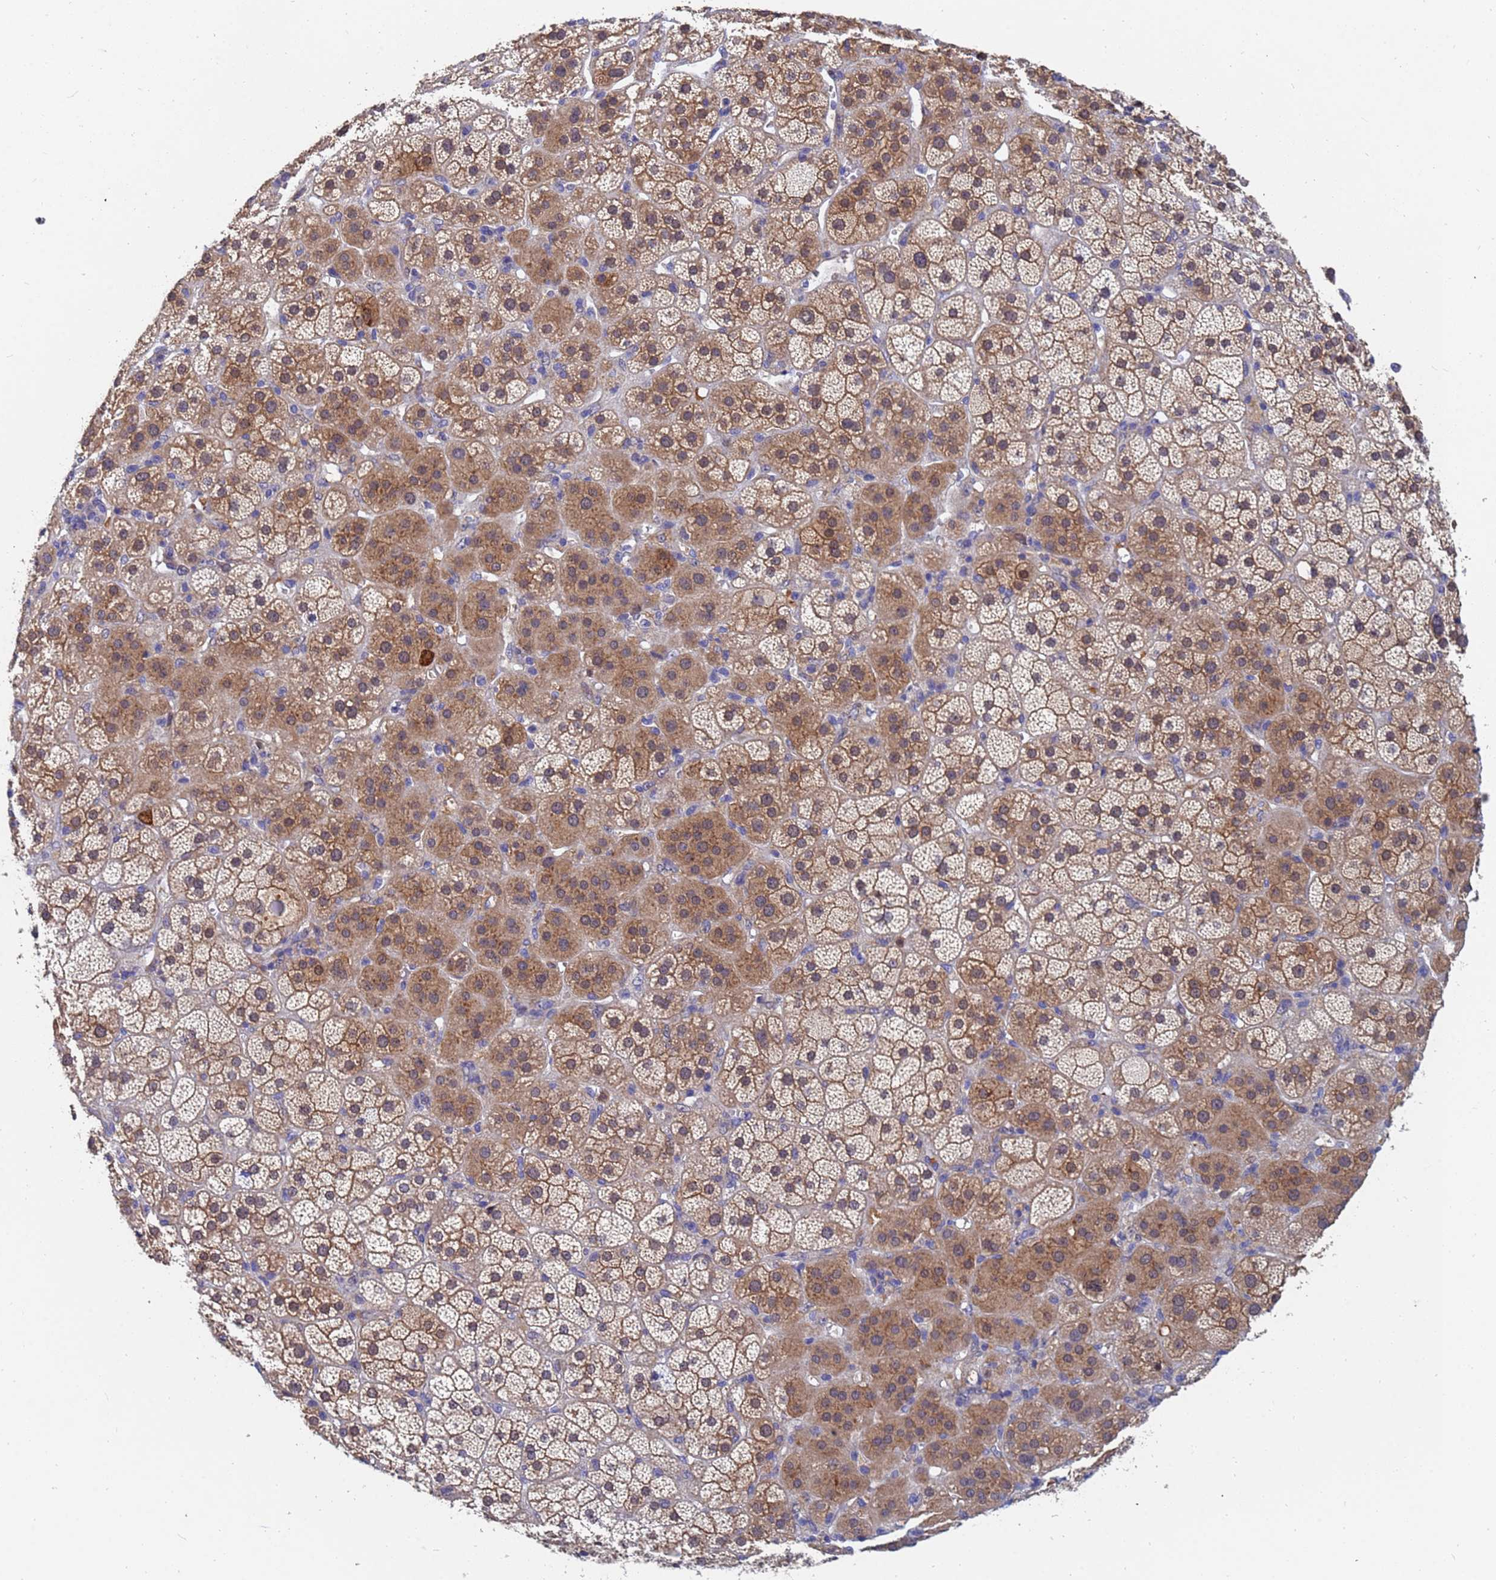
{"staining": {"intensity": "moderate", "quantity": "25%-75%", "location": "cytoplasmic/membranous"}, "tissue": "adrenal gland", "cell_type": "Glandular cells", "image_type": "normal", "snomed": [{"axis": "morphology", "description": "Normal tissue, NOS"}, {"axis": "topography", "description": "Adrenal gland"}], "caption": "The image reveals a brown stain indicating the presence of a protein in the cytoplasmic/membranous of glandular cells in adrenal gland. (DAB (3,3'-diaminobenzidine) IHC with brightfield microscopy, high magnification).", "gene": "TTLL11", "patient": {"sex": "female", "age": 70}}